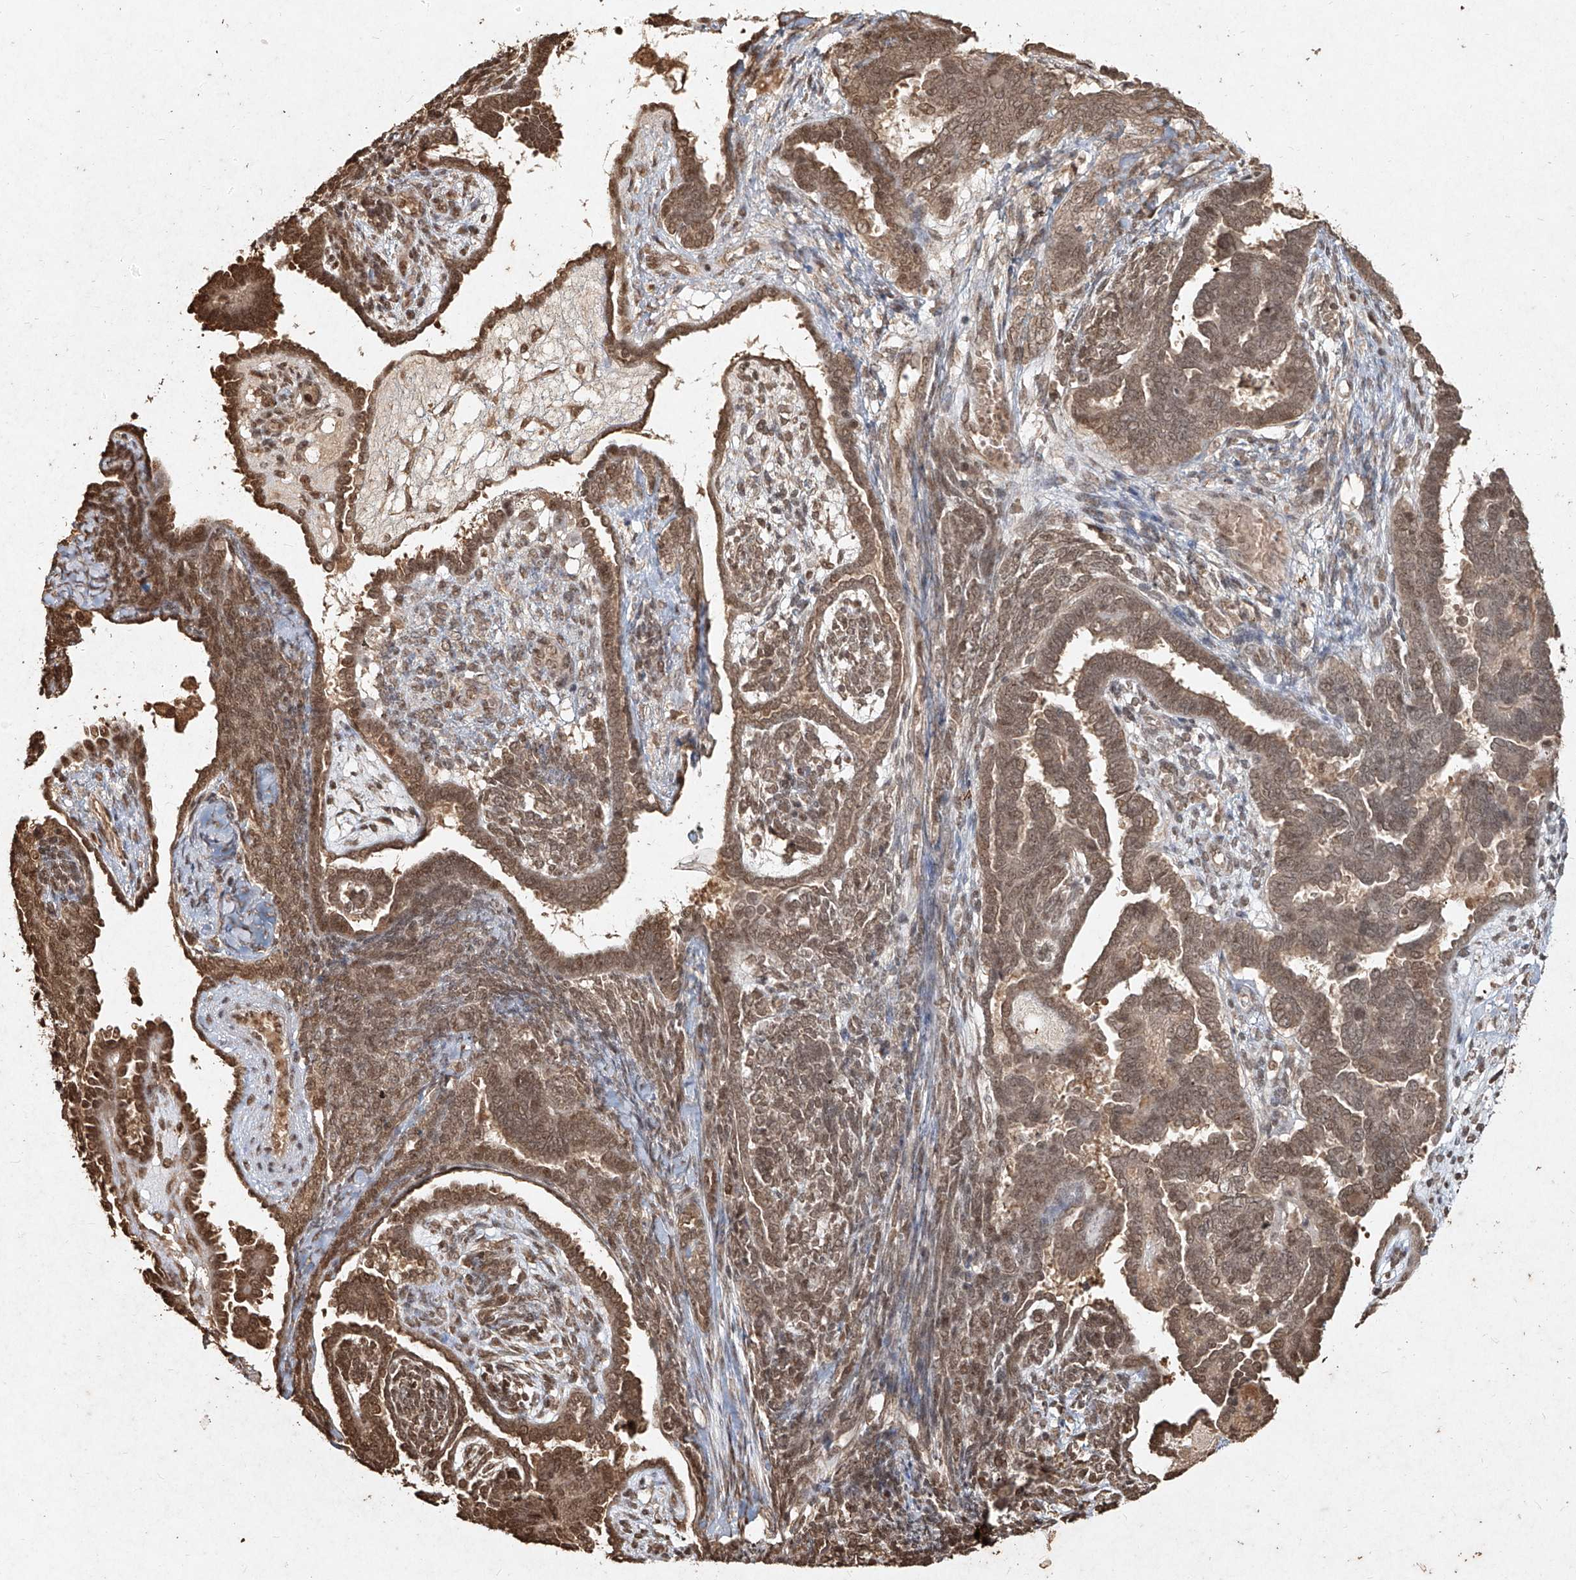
{"staining": {"intensity": "moderate", "quantity": ">75%", "location": "cytoplasmic/membranous,nuclear"}, "tissue": "endometrial cancer", "cell_type": "Tumor cells", "image_type": "cancer", "snomed": [{"axis": "morphology", "description": "Neoplasm, malignant, NOS"}, {"axis": "topography", "description": "Endometrium"}], "caption": "The micrograph reveals staining of neoplasm (malignant) (endometrial), revealing moderate cytoplasmic/membranous and nuclear protein positivity (brown color) within tumor cells.", "gene": "UBE2K", "patient": {"sex": "female", "age": 74}}